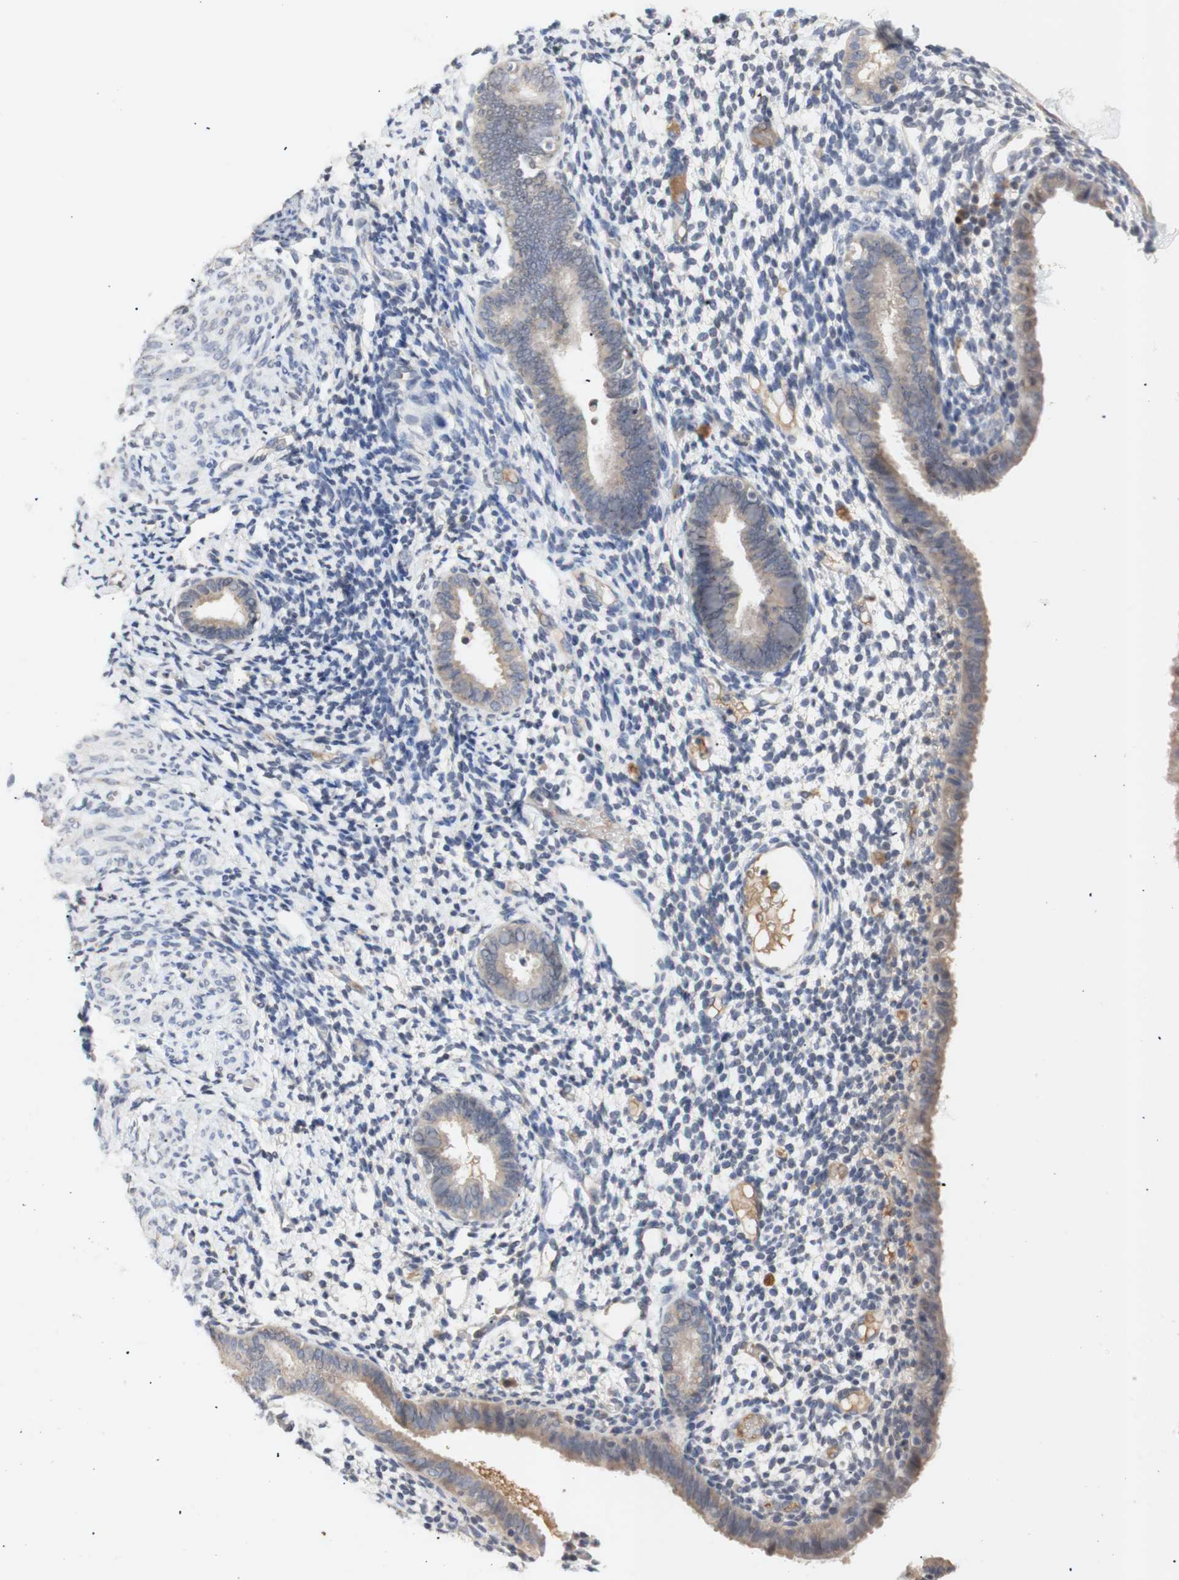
{"staining": {"intensity": "weak", "quantity": "<25%", "location": "nuclear"}, "tissue": "endometrium", "cell_type": "Cells in endometrial stroma", "image_type": "normal", "snomed": [{"axis": "morphology", "description": "Normal tissue, NOS"}, {"axis": "topography", "description": "Endometrium"}], "caption": "This is an IHC histopathology image of unremarkable human endometrium. There is no staining in cells in endometrial stroma.", "gene": "FOSB", "patient": {"sex": "female", "age": 61}}